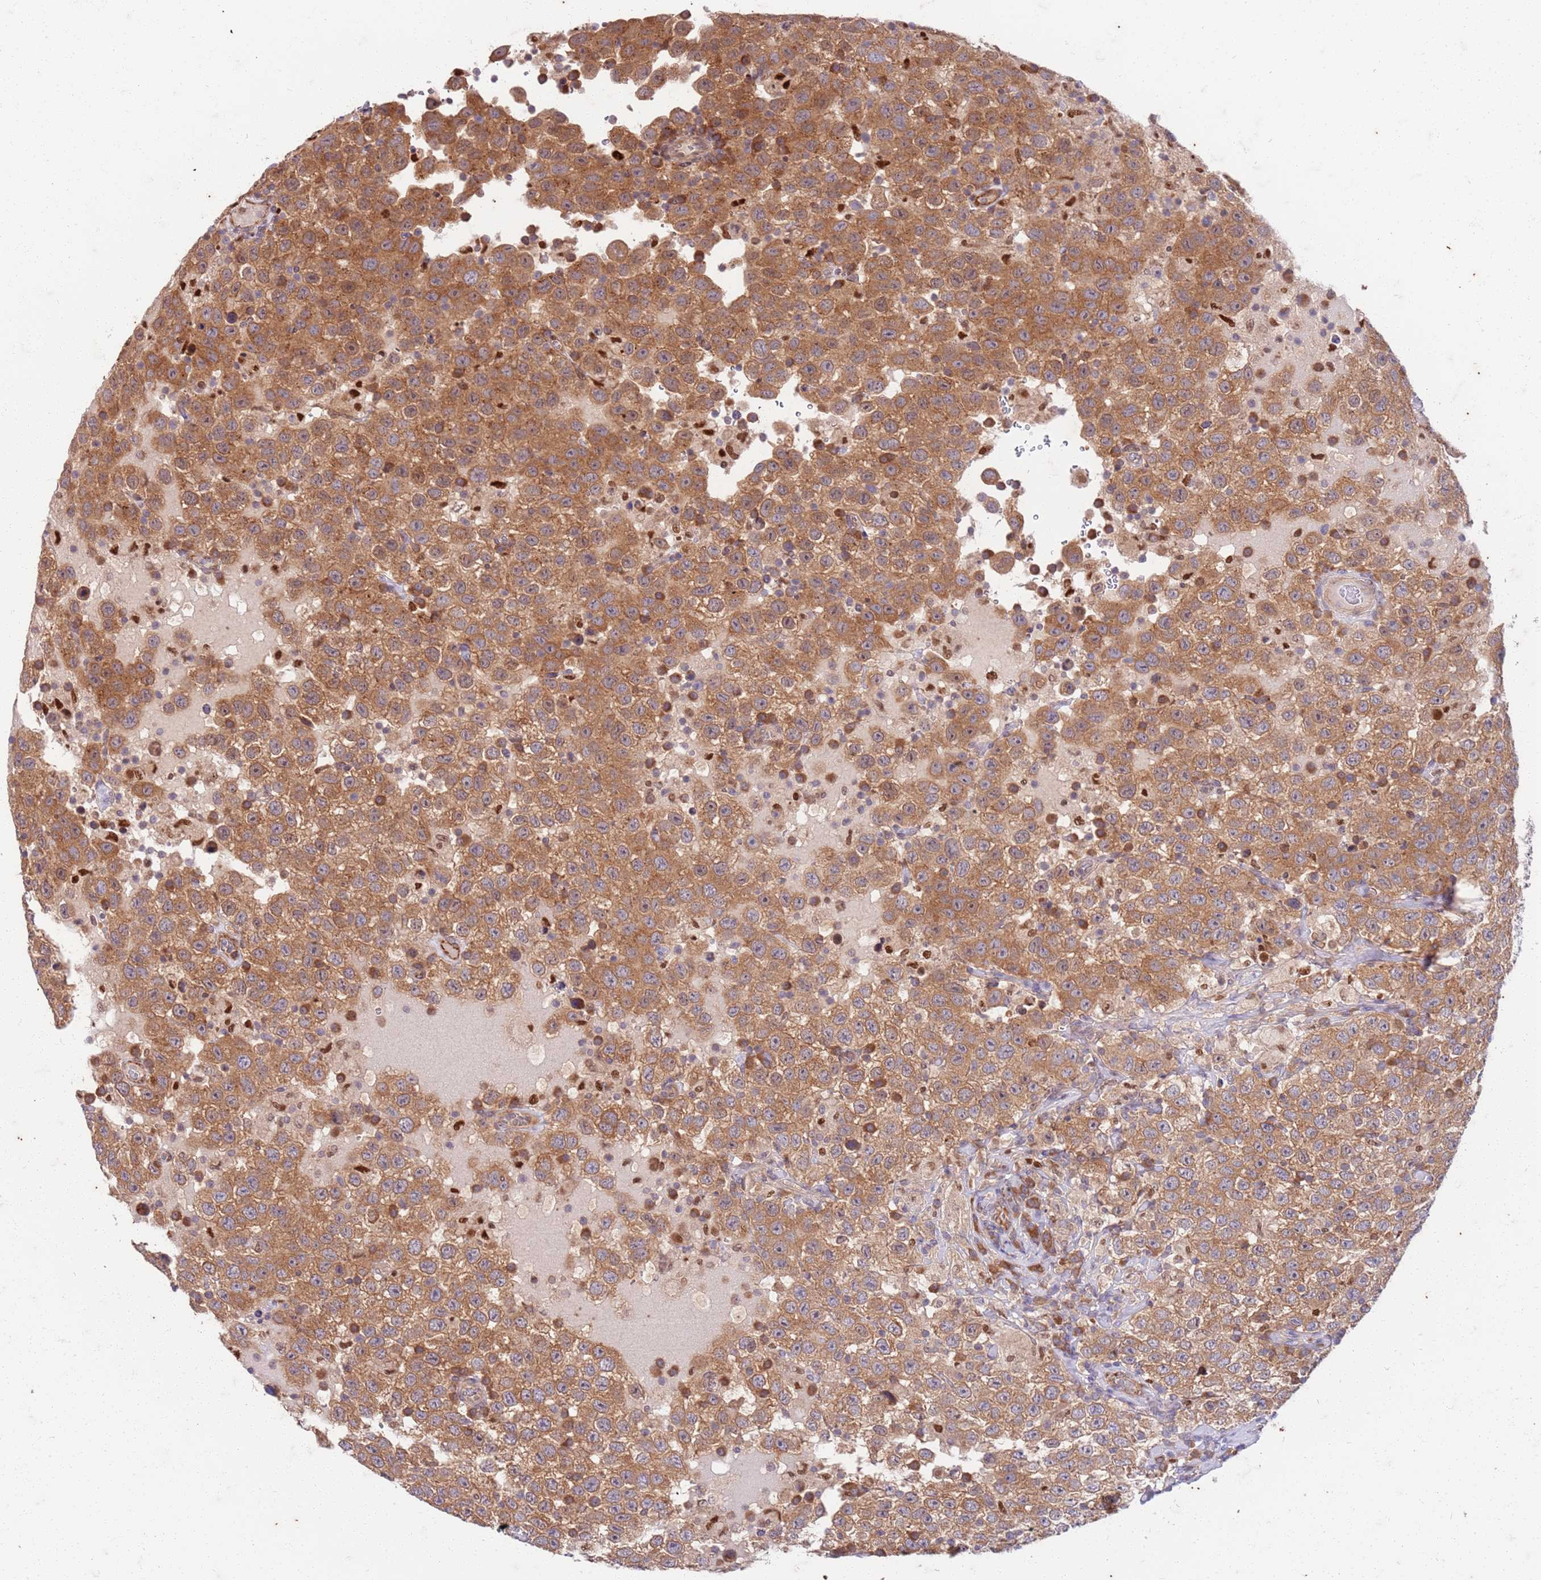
{"staining": {"intensity": "moderate", "quantity": ">75%", "location": "cytoplasmic/membranous"}, "tissue": "testis cancer", "cell_type": "Tumor cells", "image_type": "cancer", "snomed": [{"axis": "morphology", "description": "Seminoma, NOS"}, {"axis": "topography", "description": "Testis"}], "caption": "Human testis cancer (seminoma) stained for a protein (brown) demonstrates moderate cytoplasmic/membranous positive expression in approximately >75% of tumor cells.", "gene": "OSBP", "patient": {"sex": "male", "age": 41}}